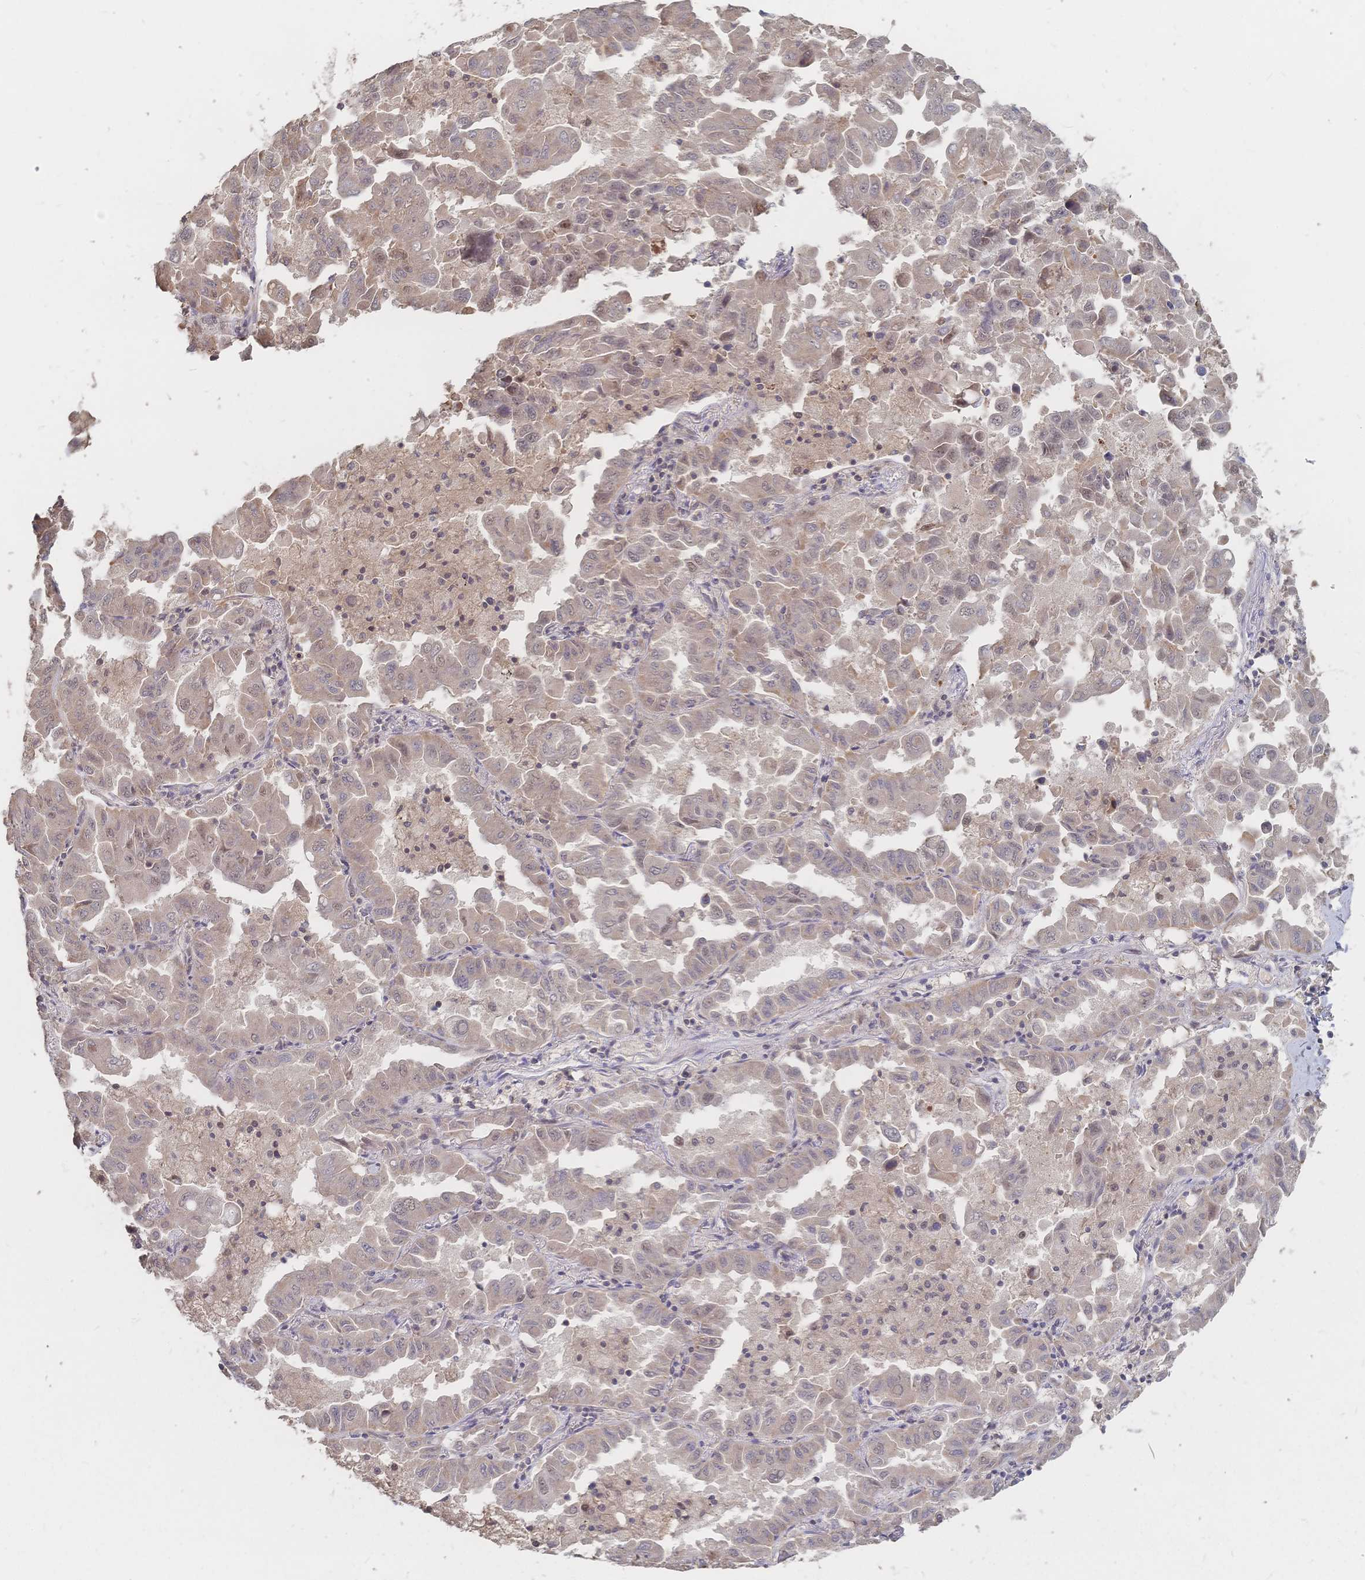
{"staining": {"intensity": "weak", "quantity": ">75%", "location": "cytoplasmic/membranous,nuclear"}, "tissue": "lung cancer", "cell_type": "Tumor cells", "image_type": "cancer", "snomed": [{"axis": "morphology", "description": "Adenocarcinoma, NOS"}, {"axis": "topography", "description": "Lung"}], "caption": "A brown stain labels weak cytoplasmic/membranous and nuclear positivity of a protein in human adenocarcinoma (lung) tumor cells.", "gene": "LRP5", "patient": {"sex": "male", "age": 64}}